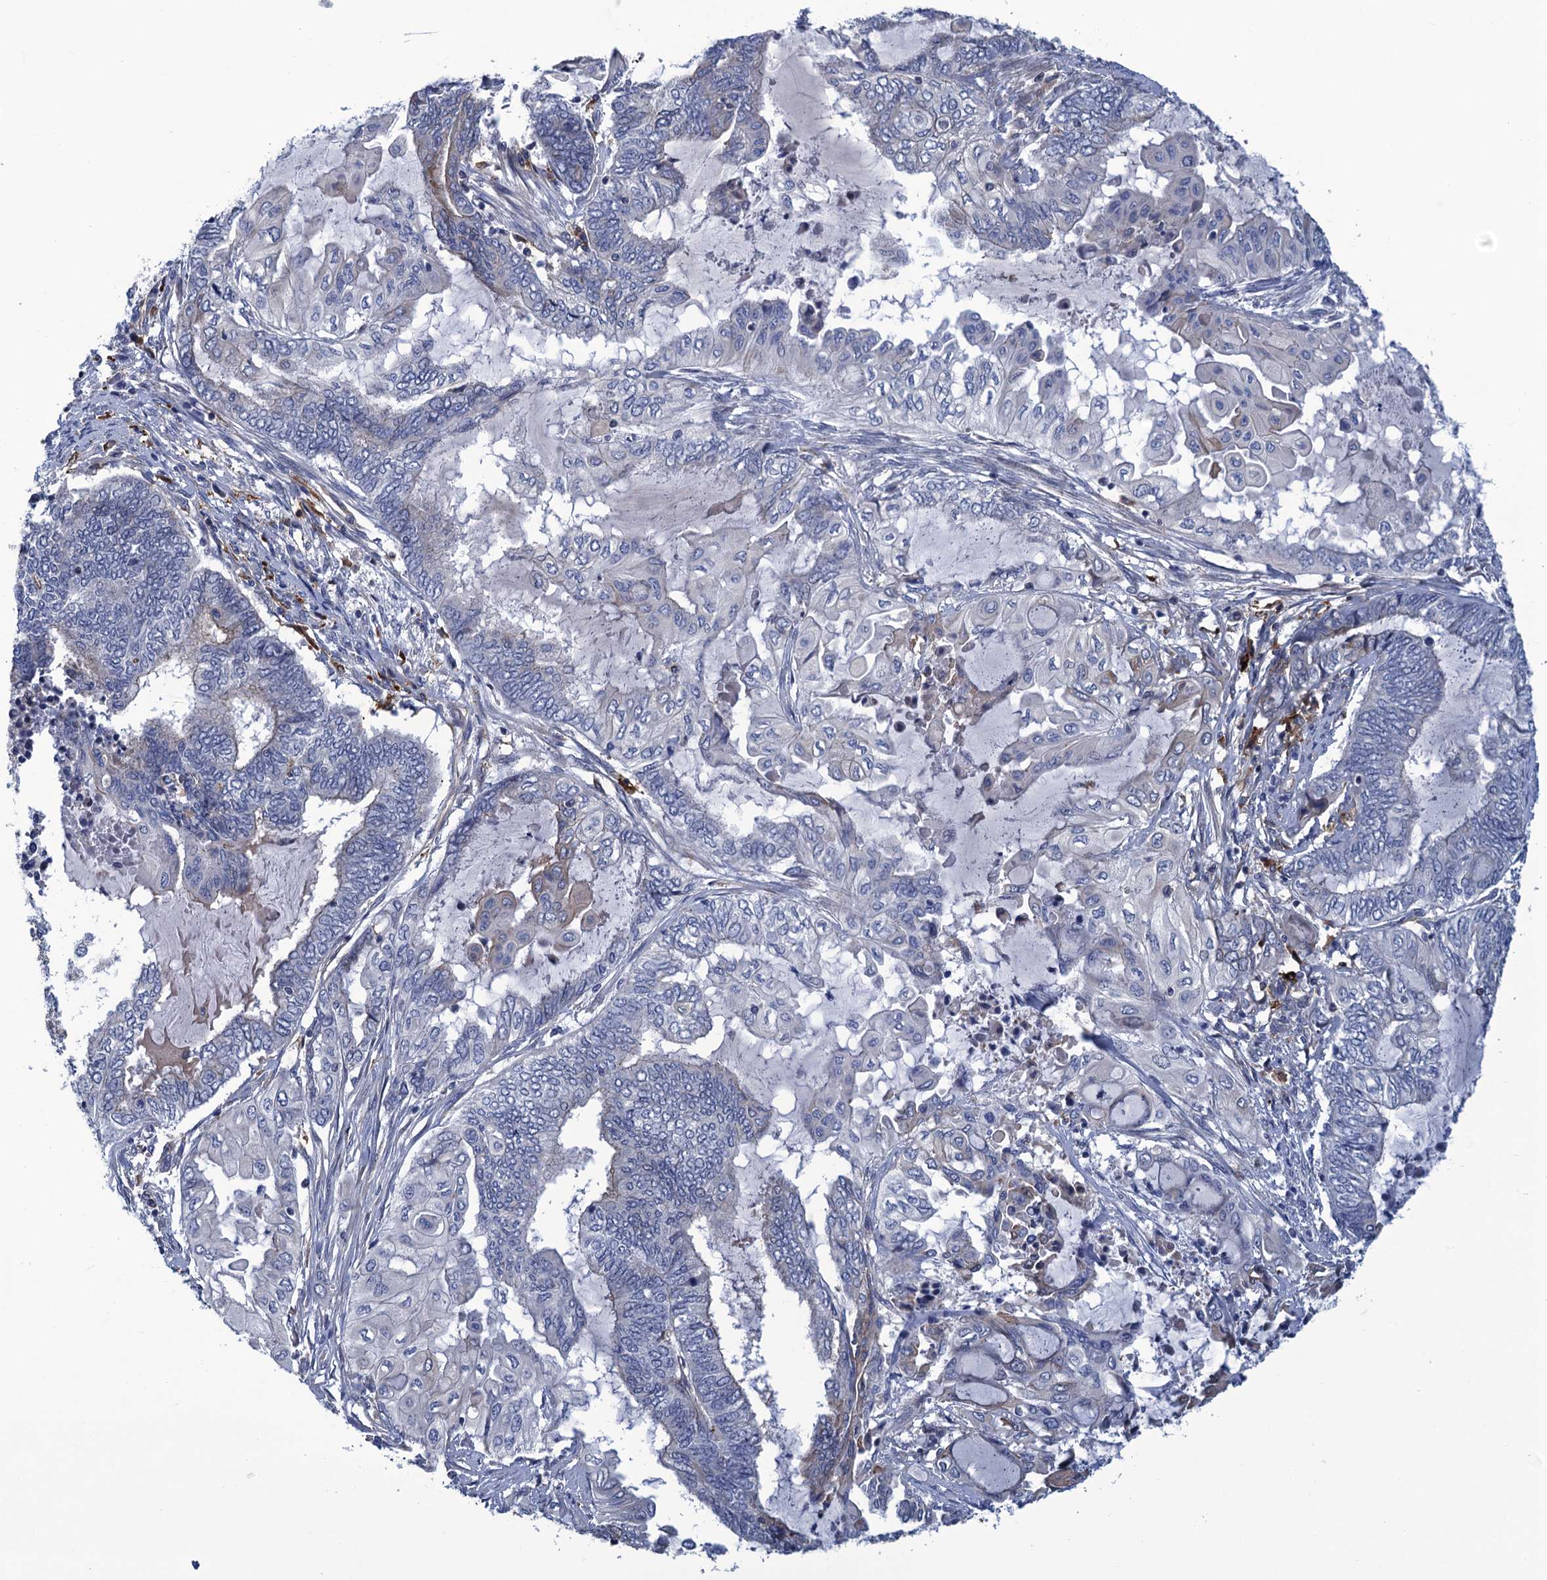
{"staining": {"intensity": "negative", "quantity": "none", "location": "none"}, "tissue": "endometrial cancer", "cell_type": "Tumor cells", "image_type": "cancer", "snomed": [{"axis": "morphology", "description": "Adenocarcinoma, NOS"}, {"axis": "topography", "description": "Uterus"}, {"axis": "topography", "description": "Endometrium"}], "caption": "Photomicrograph shows no protein staining in tumor cells of endometrial cancer tissue. The staining was performed using DAB (3,3'-diaminobenzidine) to visualize the protein expression in brown, while the nuclei were stained in blue with hematoxylin (Magnification: 20x).", "gene": "DNHD1", "patient": {"sex": "female", "age": 70}}